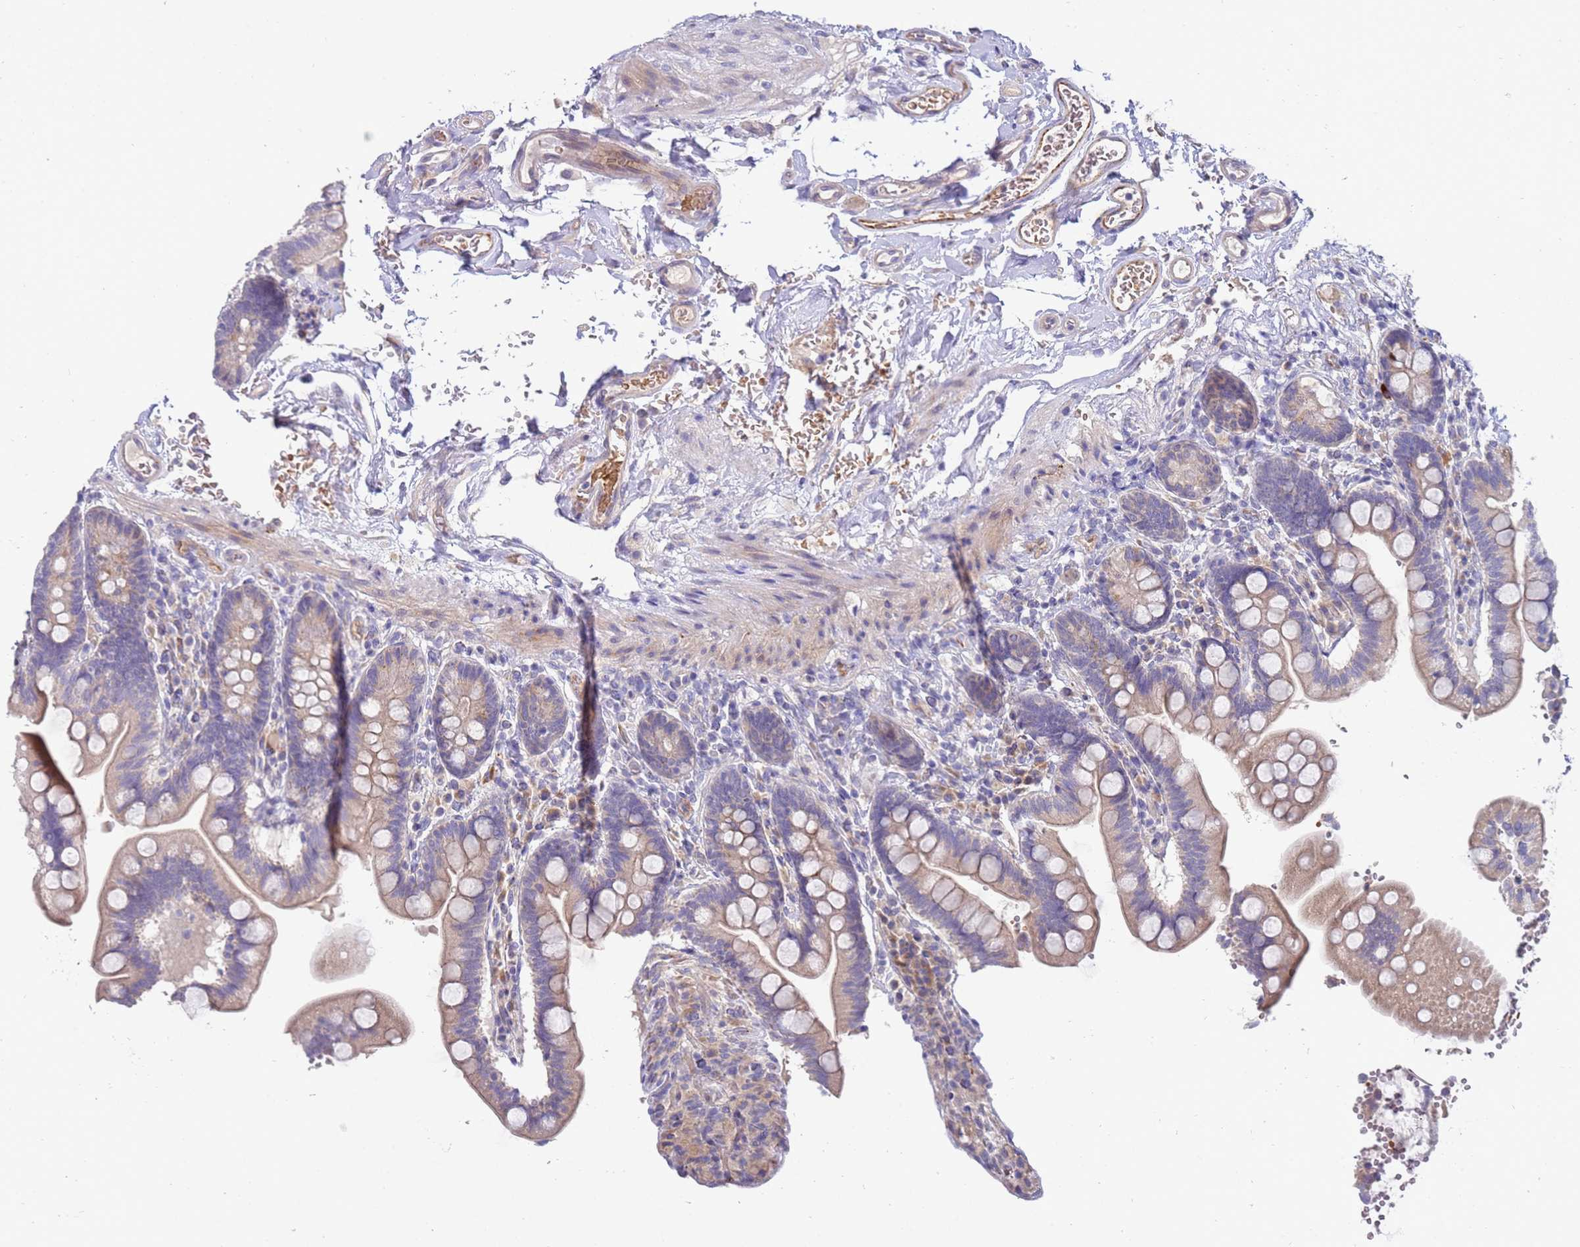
{"staining": {"intensity": "weak", "quantity": ">75%", "location": "cytoplasmic/membranous"}, "tissue": "small intestine", "cell_type": "Glandular cells", "image_type": "normal", "snomed": [{"axis": "morphology", "description": "Normal tissue, NOS"}, {"axis": "topography", "description": "Small intestine"}], "caption": "Protein staining of benign small intestine displays weak cytoplasmic/membranous positivity in approximately >75% of glandular cells. (DAB (3,3'-diaminobenzidine) IHC with brightfield microscopy, high magnification).", "gene": "NMUR2", "patient": {"sex": "female", "age": 64}}